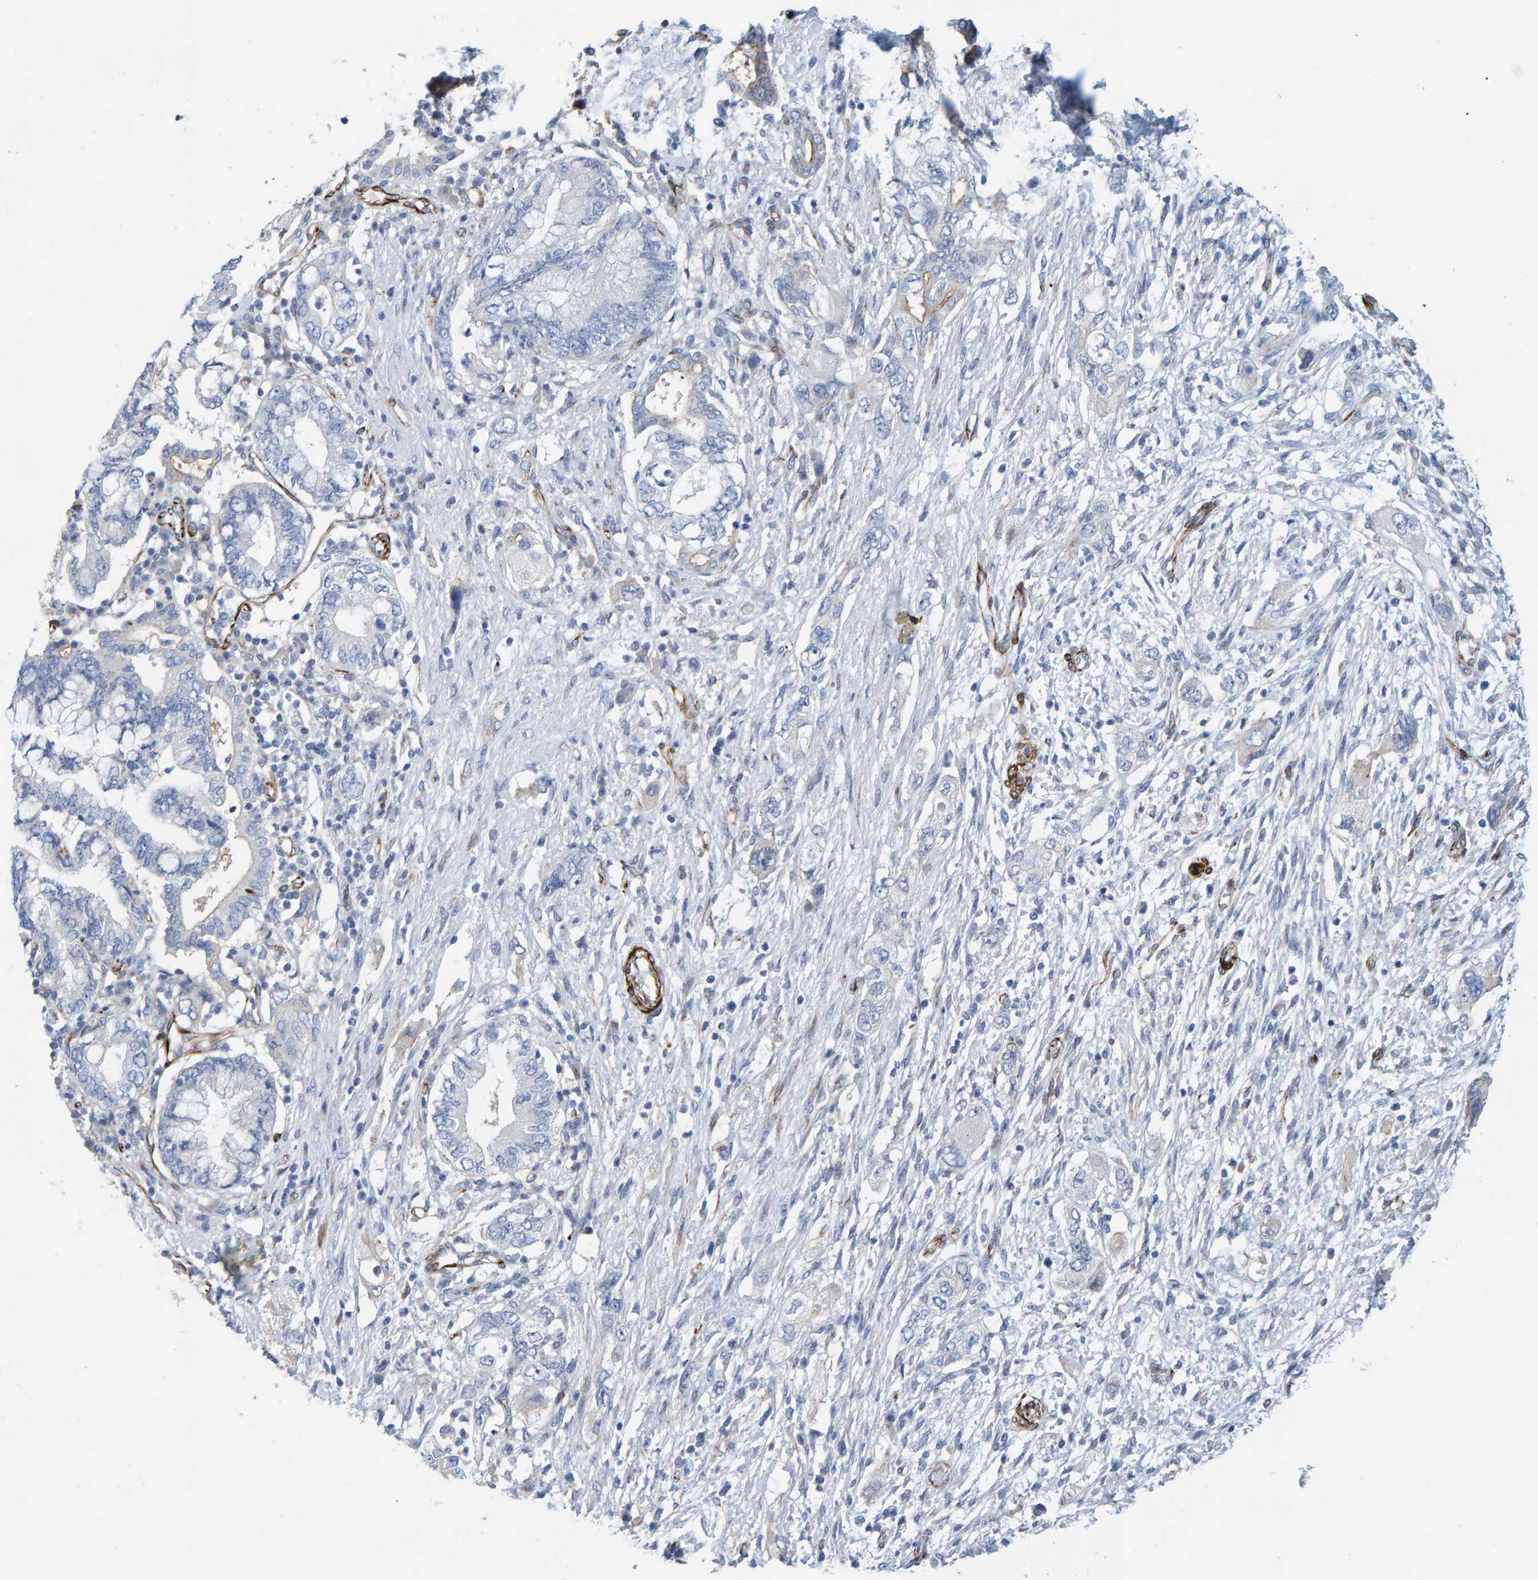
{"staining": {"intensity": "negative", "quantity": "none", "location": "none"}, "tissue": "pancreatic cancer", "cell_type": "Tumor cells", "image_type": "cancer", "snomed": [{"axis": "morphology", "description": "Adenocarcinoma, NOS"}, {"axis": "topography", "description": "Pancreas"}], "caption": "This is an immunohistochemistry (IHC) histopathology image of pancreatic adenocarcinoma. There is no positivity in tumor cells.", "gene": "POLG2", "patient": {"sex": "female", "age": 73}}